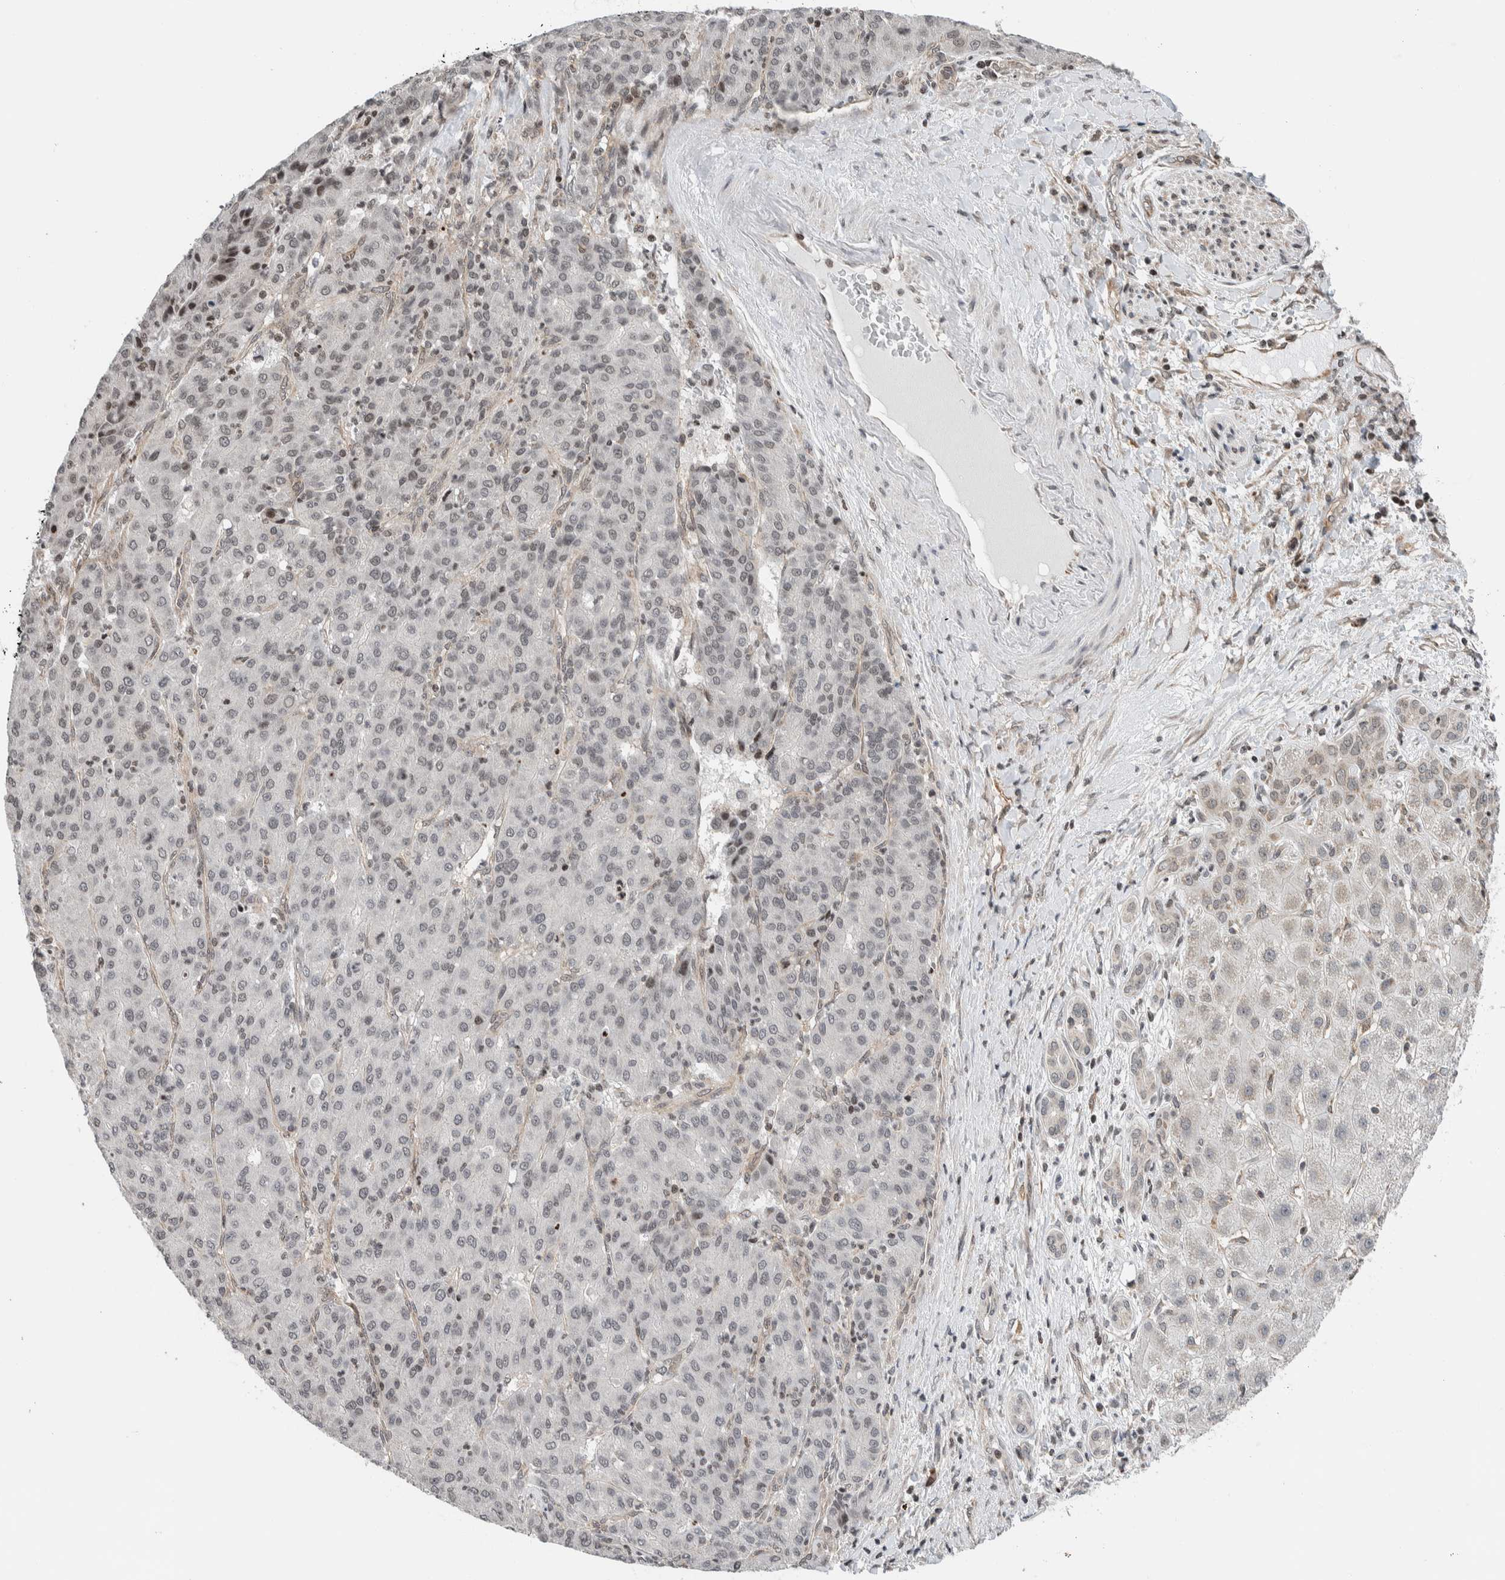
{"staining": {"intensity": "weak", "quantity": "<25%", "location": "nuclear"}, "tissue": "liver cancer", "cell_type": "Tumor cells", "image_type": "cancer", "snomed": [{"axis": "morphology", "description": "Carcinoma, Hepatocellular, NOS"}, {"axis": "topography", "description": "Liver"}], "caption": "High magnification brightfield microscopy of liver hepatocellular carcinoma stained with DAB (brown) and counterstained with hematoxylin (blue): tumor cells show no significant positivity.", "gene": "NPLOC4", "patient": {"sex": "male", "age": 65}}